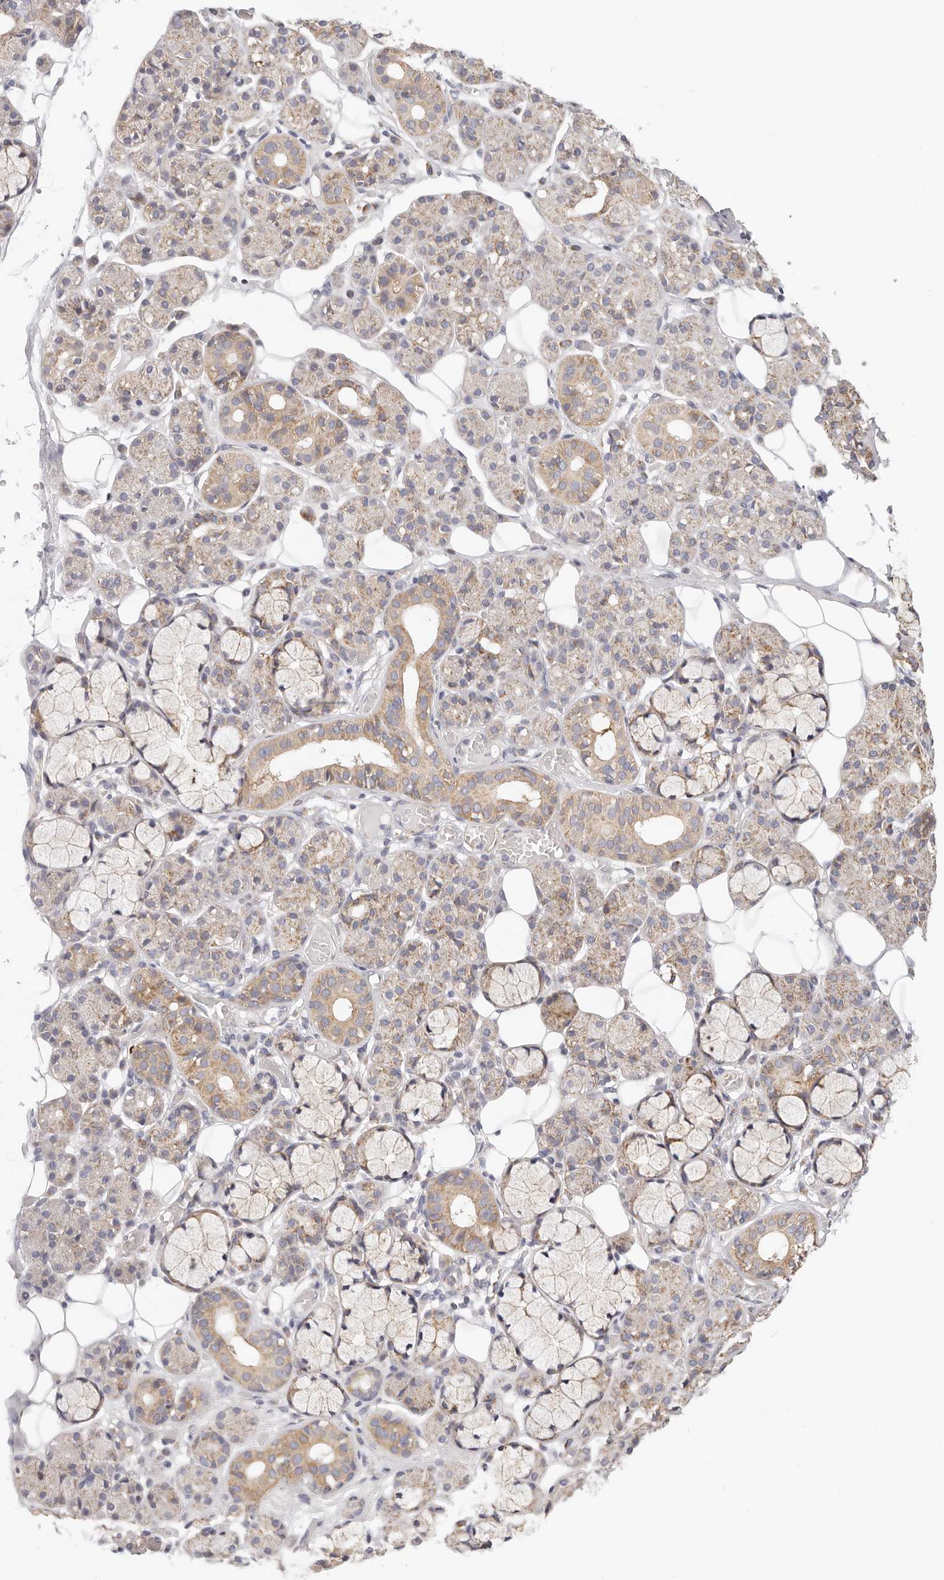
{"staining": {"intensity": "moderate", "quantity": "25%-75%", "location": "cytoplasmic/membranous"}, "tissue": "salivary gland", "cell_type": "Glandular cells", "image_type": "normal", "snomed": [{"axis": "morphology", "description": "Normal tissue, NOS"}, {"axis": "topography", "description": "Salivary gland"}], "caption": "Salivary gland stained with DAB immunohistochemistry (IHC) demonstrates medium levels of moderate cytoplasmic/membranous staining in about 25%-75% of glandular cells. Immunohistochemistry stains the protein of interest in brown and the nuclei are stained blue.", "gene": "AFDN", "patient": {"sex": "male", "age": 63}}